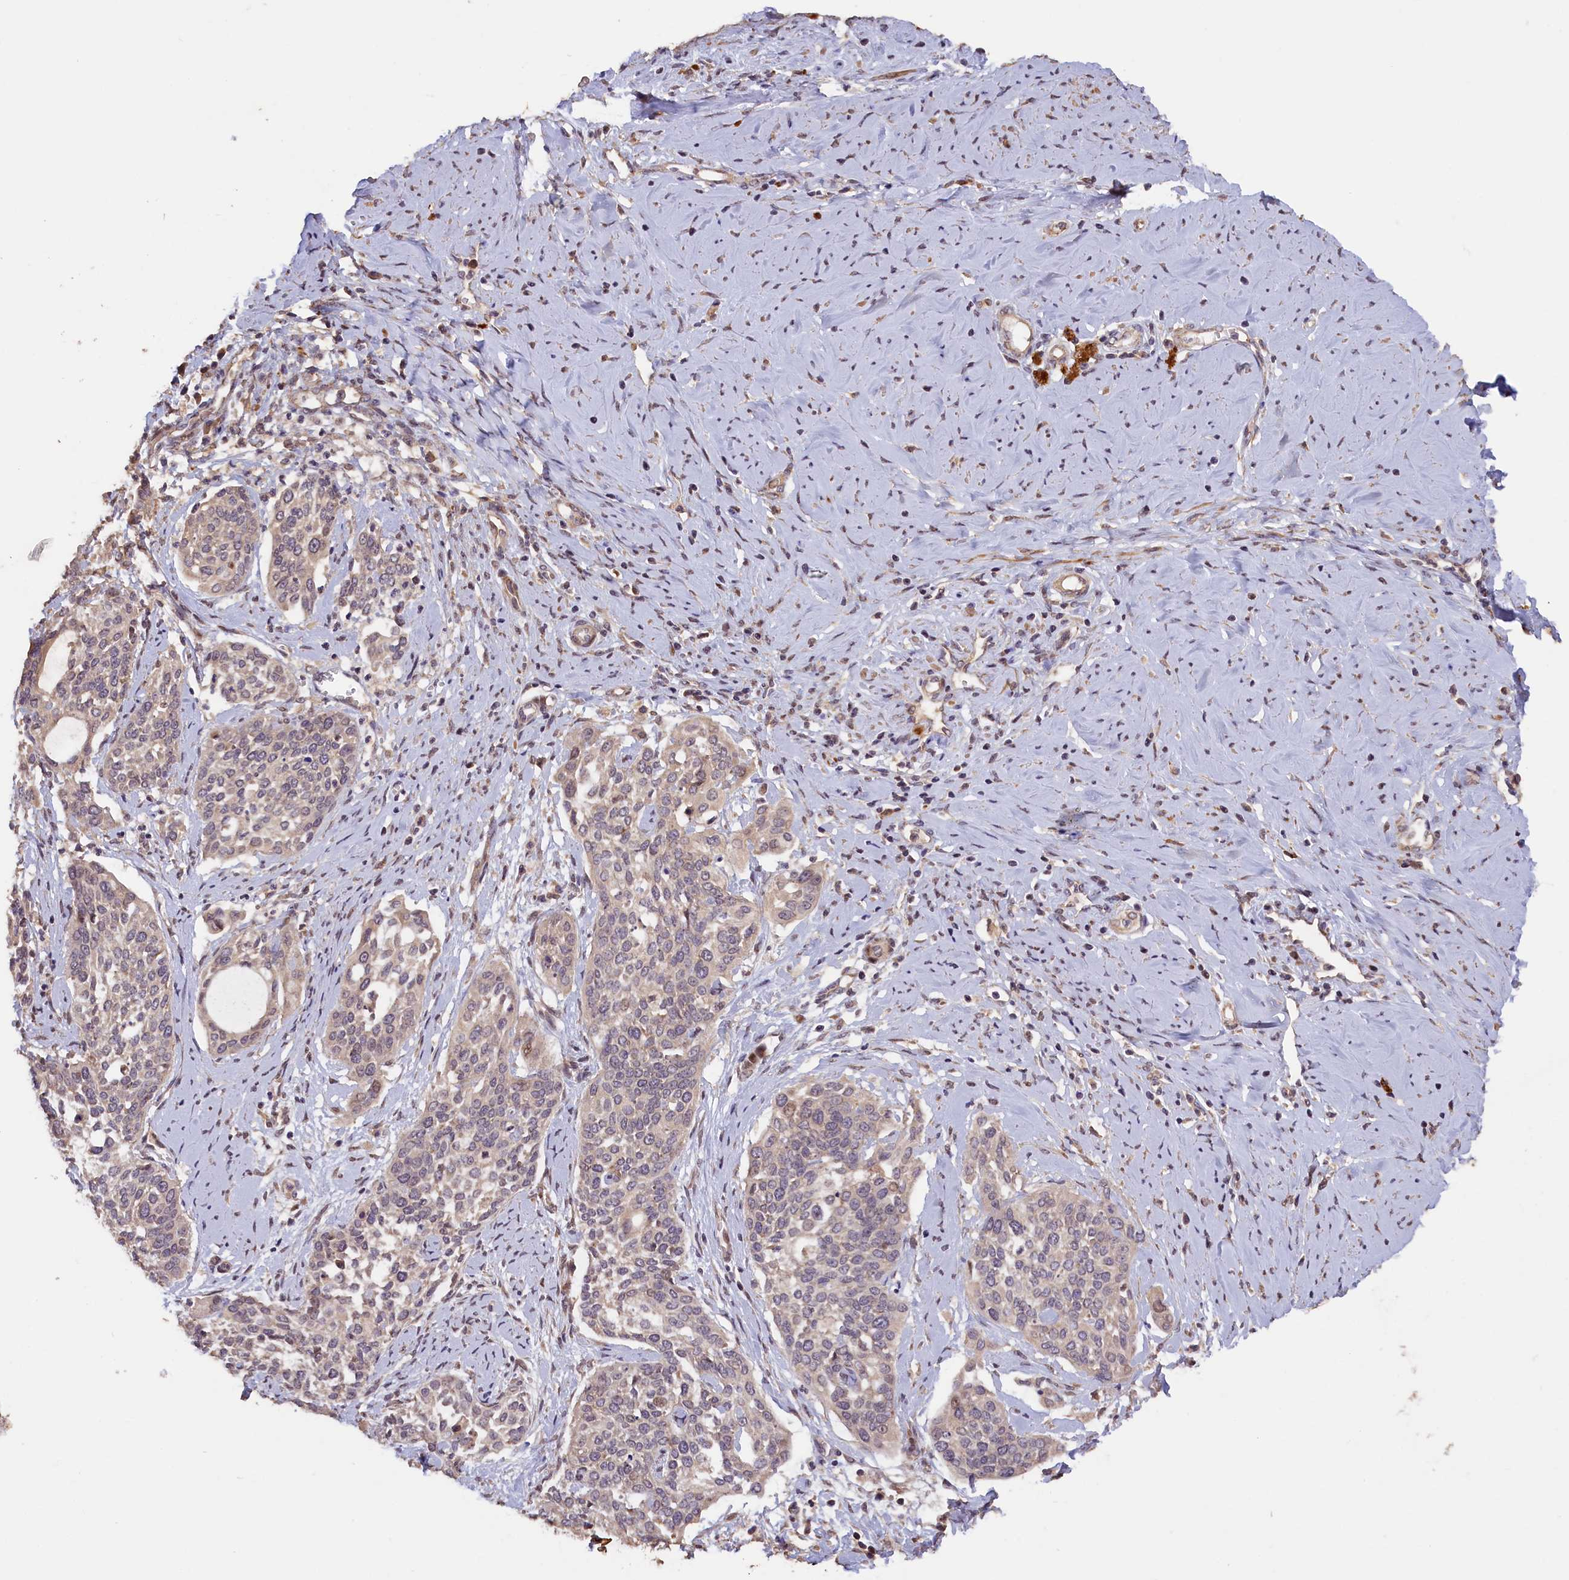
{"staining": {"intensity": "weak", "quantity": "<25%", "location": "nuclear"}, "tissue": "cervical cancer", "cell_type": "Tumor cells", "image_type": "cancer", "snomed": [{"axis": "morphology", "description": "Squamous cell carcinoma, NOS"}, {"axis": "topography", "description": "Cervix"}], "caption": "Photomicrograph shows no protein positivity in tumor cells of cervical squamous cell carcinoma tissue.", "gene": "DNAJB9", "patient": {"sex": "female", "age": 44}}